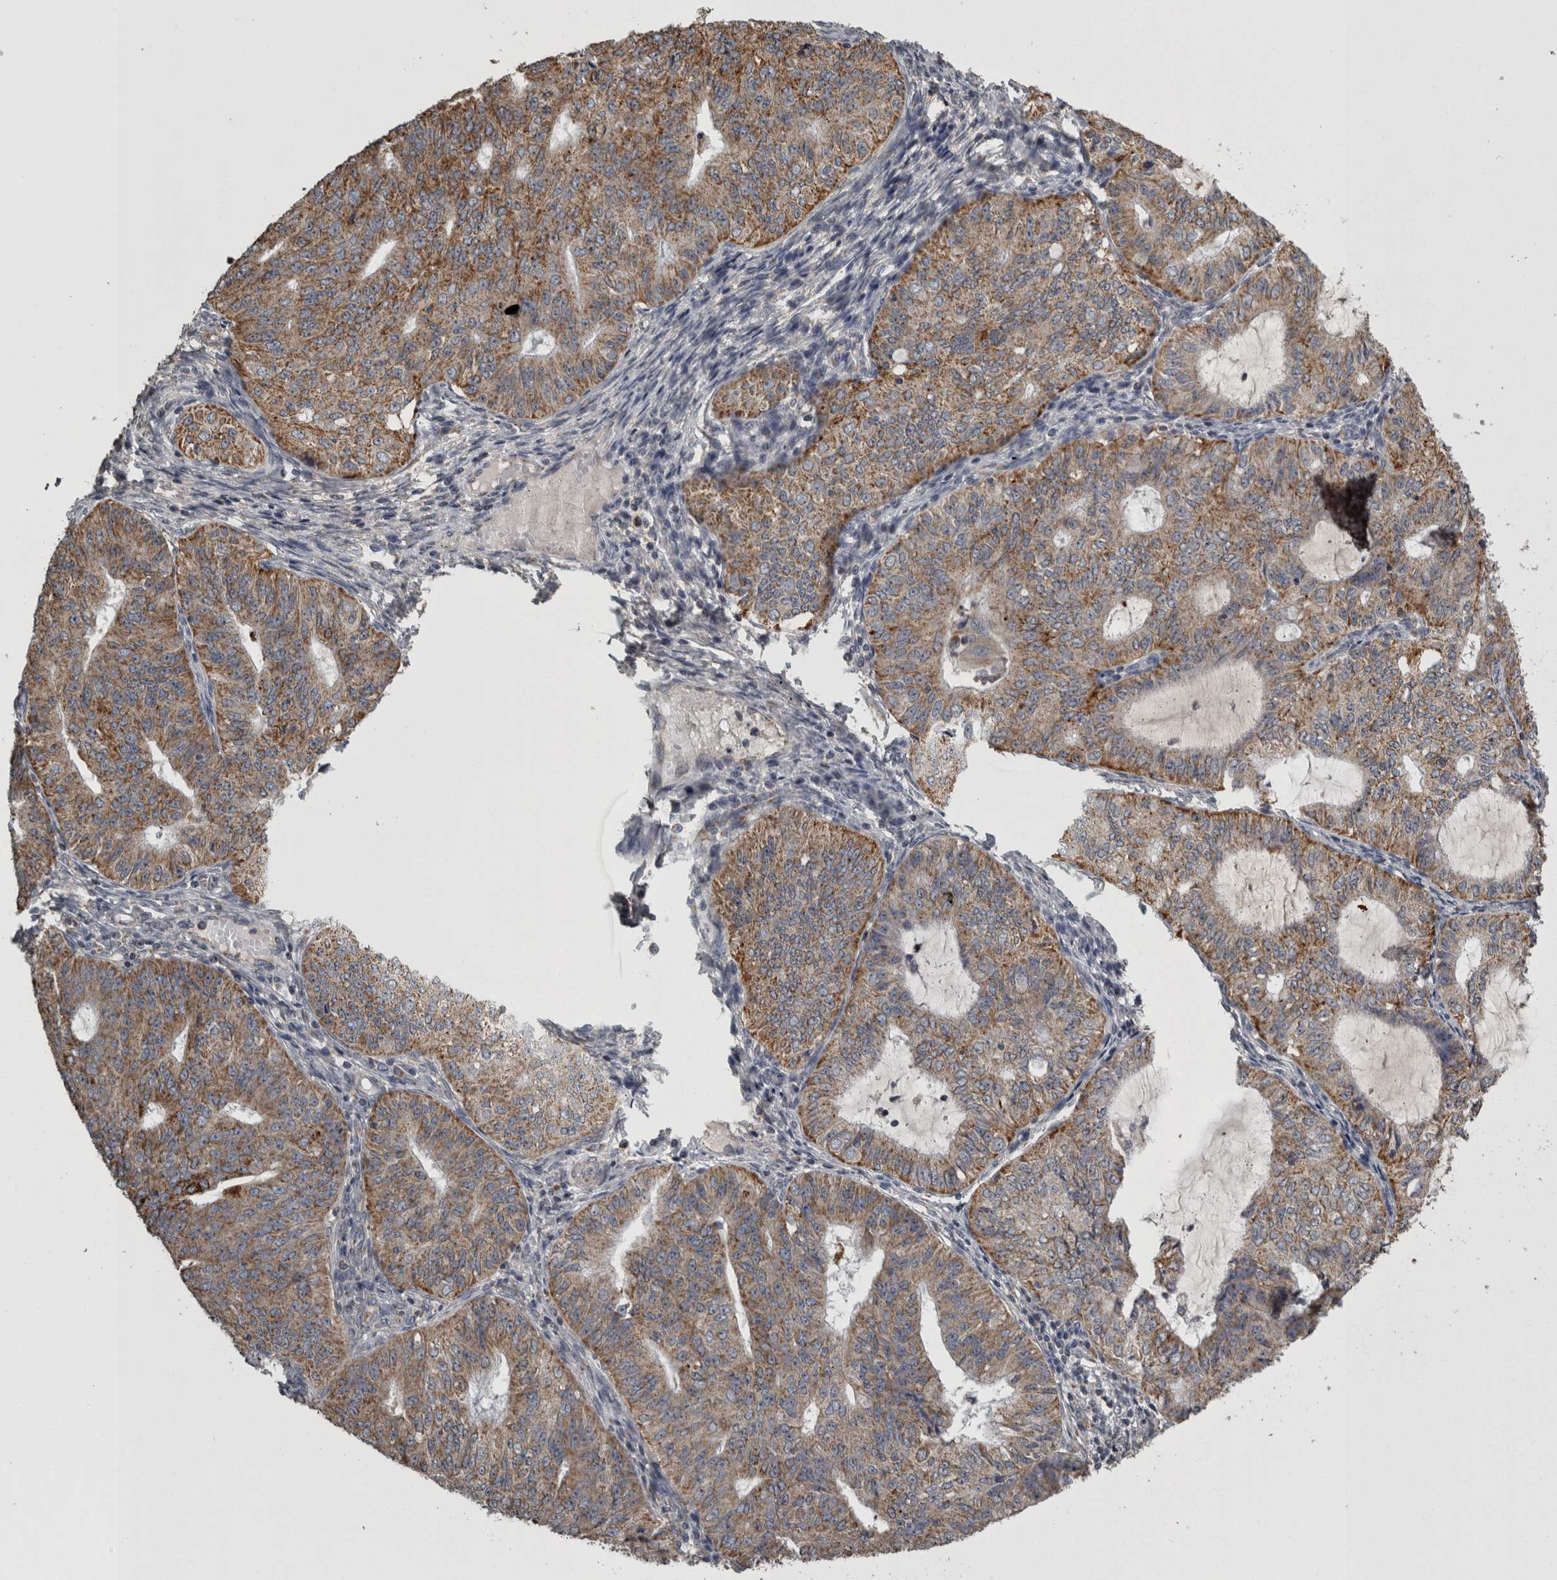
{"staining": {"intensity": "moderate", "quantity": ">75%", "location": "cytoplasmic/membranous"}, "tissue": "endometrial cancer", "cell_type": "Tumor cells", "image_type": "cancer", "snomed": [{"axis": "morphology", "description": "Adenocarcinoma, NOS"}, {"axis": "topography", "description": "Endometrium"}], "caption": "Protein staining exhibits moderate cytoplasmic/membranous staining in about >75% of tumor cells in adenocarcinoma (endometrial).", "gene": "FRK", "patient": {"sex": "female", "age": 32}}